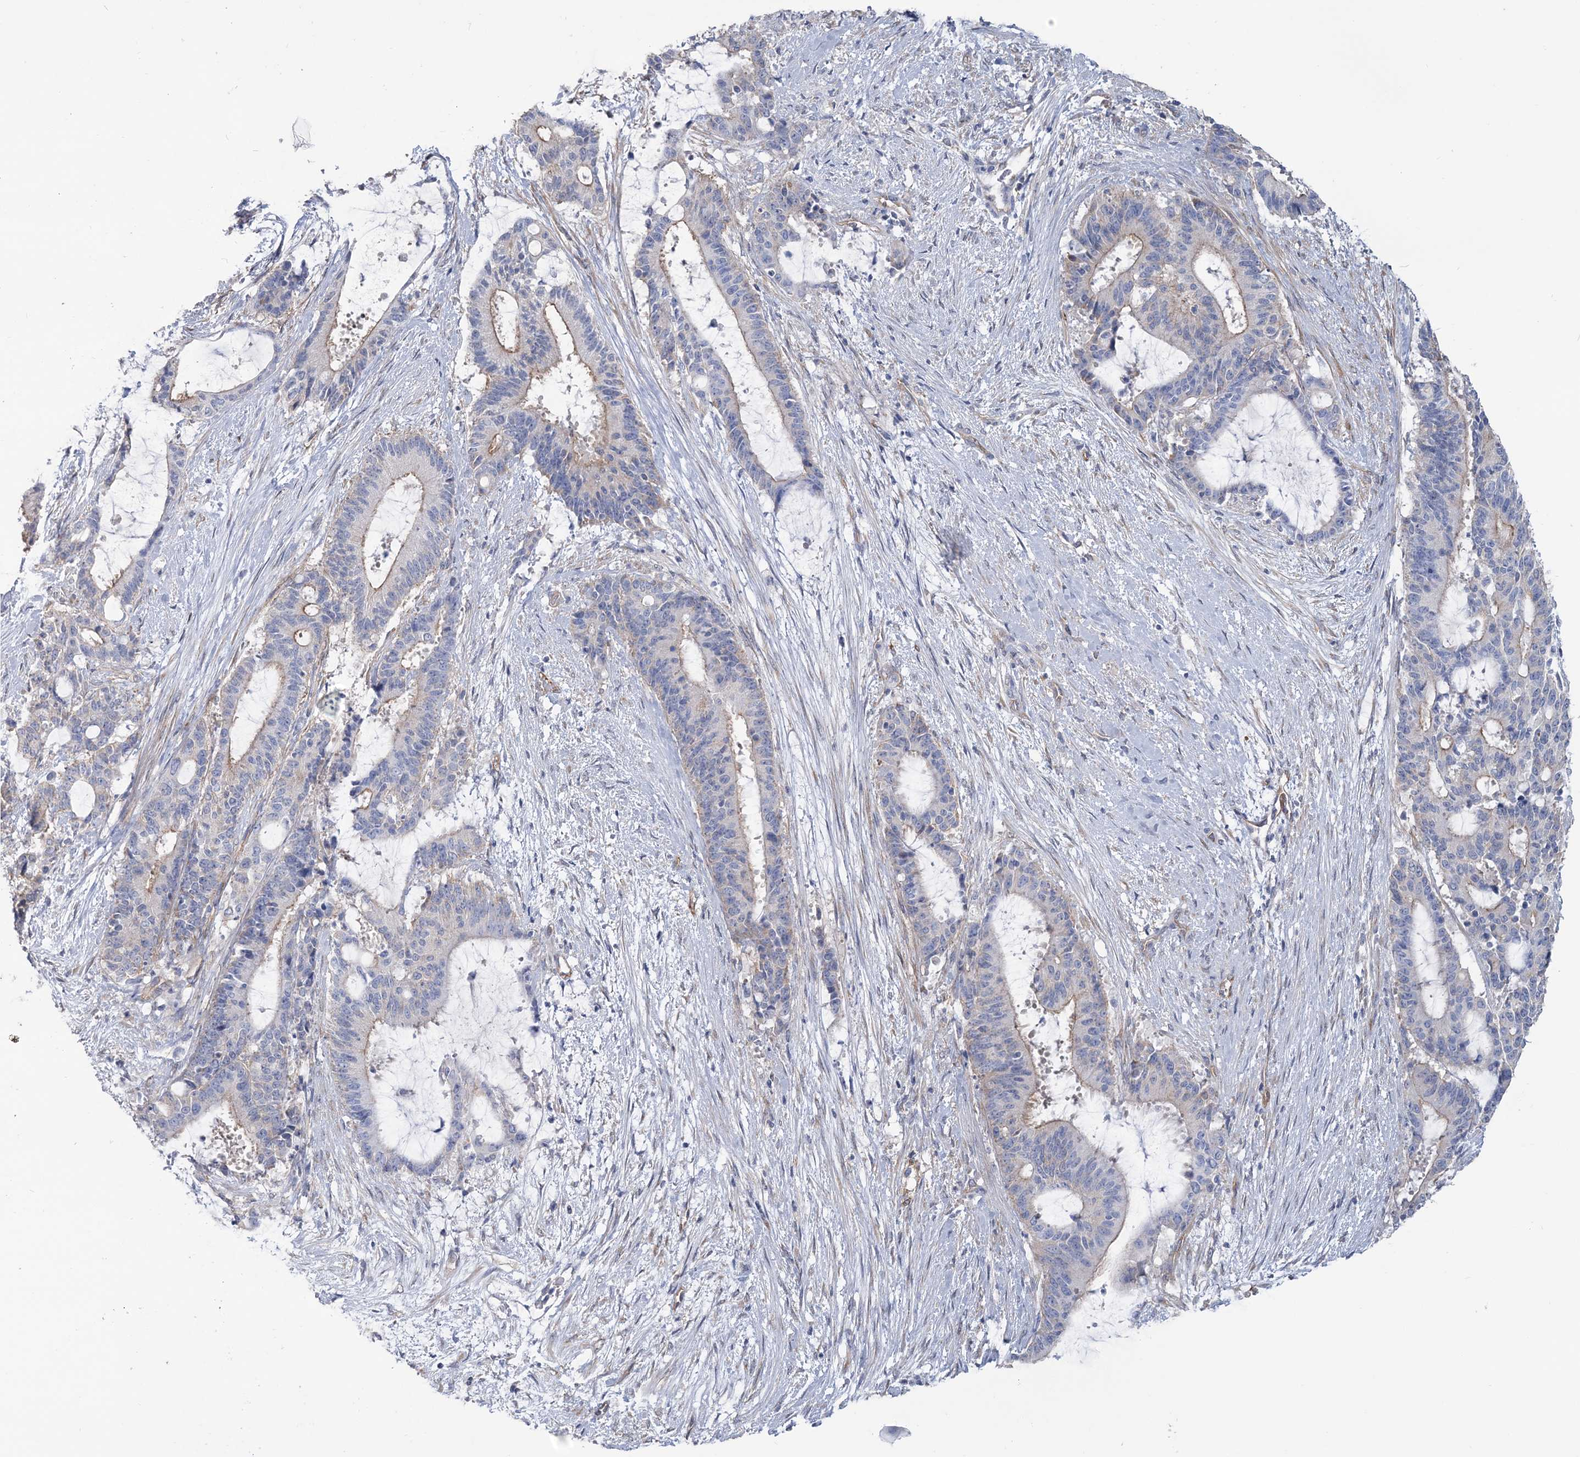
{"staining": {"intensity": "moderate", "quantity": "<25%", "location": "cytoplasmic/membranous"}, "tissue": "liver cancer", "cell_type": "Tumor cells", "image_type": "cancer", "snomed": [{"axis": "morphology", "description": "Normal tissue, NOS"}, {"axis": "morphology", "description": "Cholangiocarcinoma"}, {"axis": "topography", "description": "Liver"}, {"axis": "topography", "description": "Peripheral nerve tissue"}], "caption": "Protein staining of cholangiocarcinoma (liver) tissue displays moderate cytoplasmic/membranous expression in about <25% of tumor cells.", "gene": "RAB11FIP5", "patient": {"sex": "female", "age": 73}}